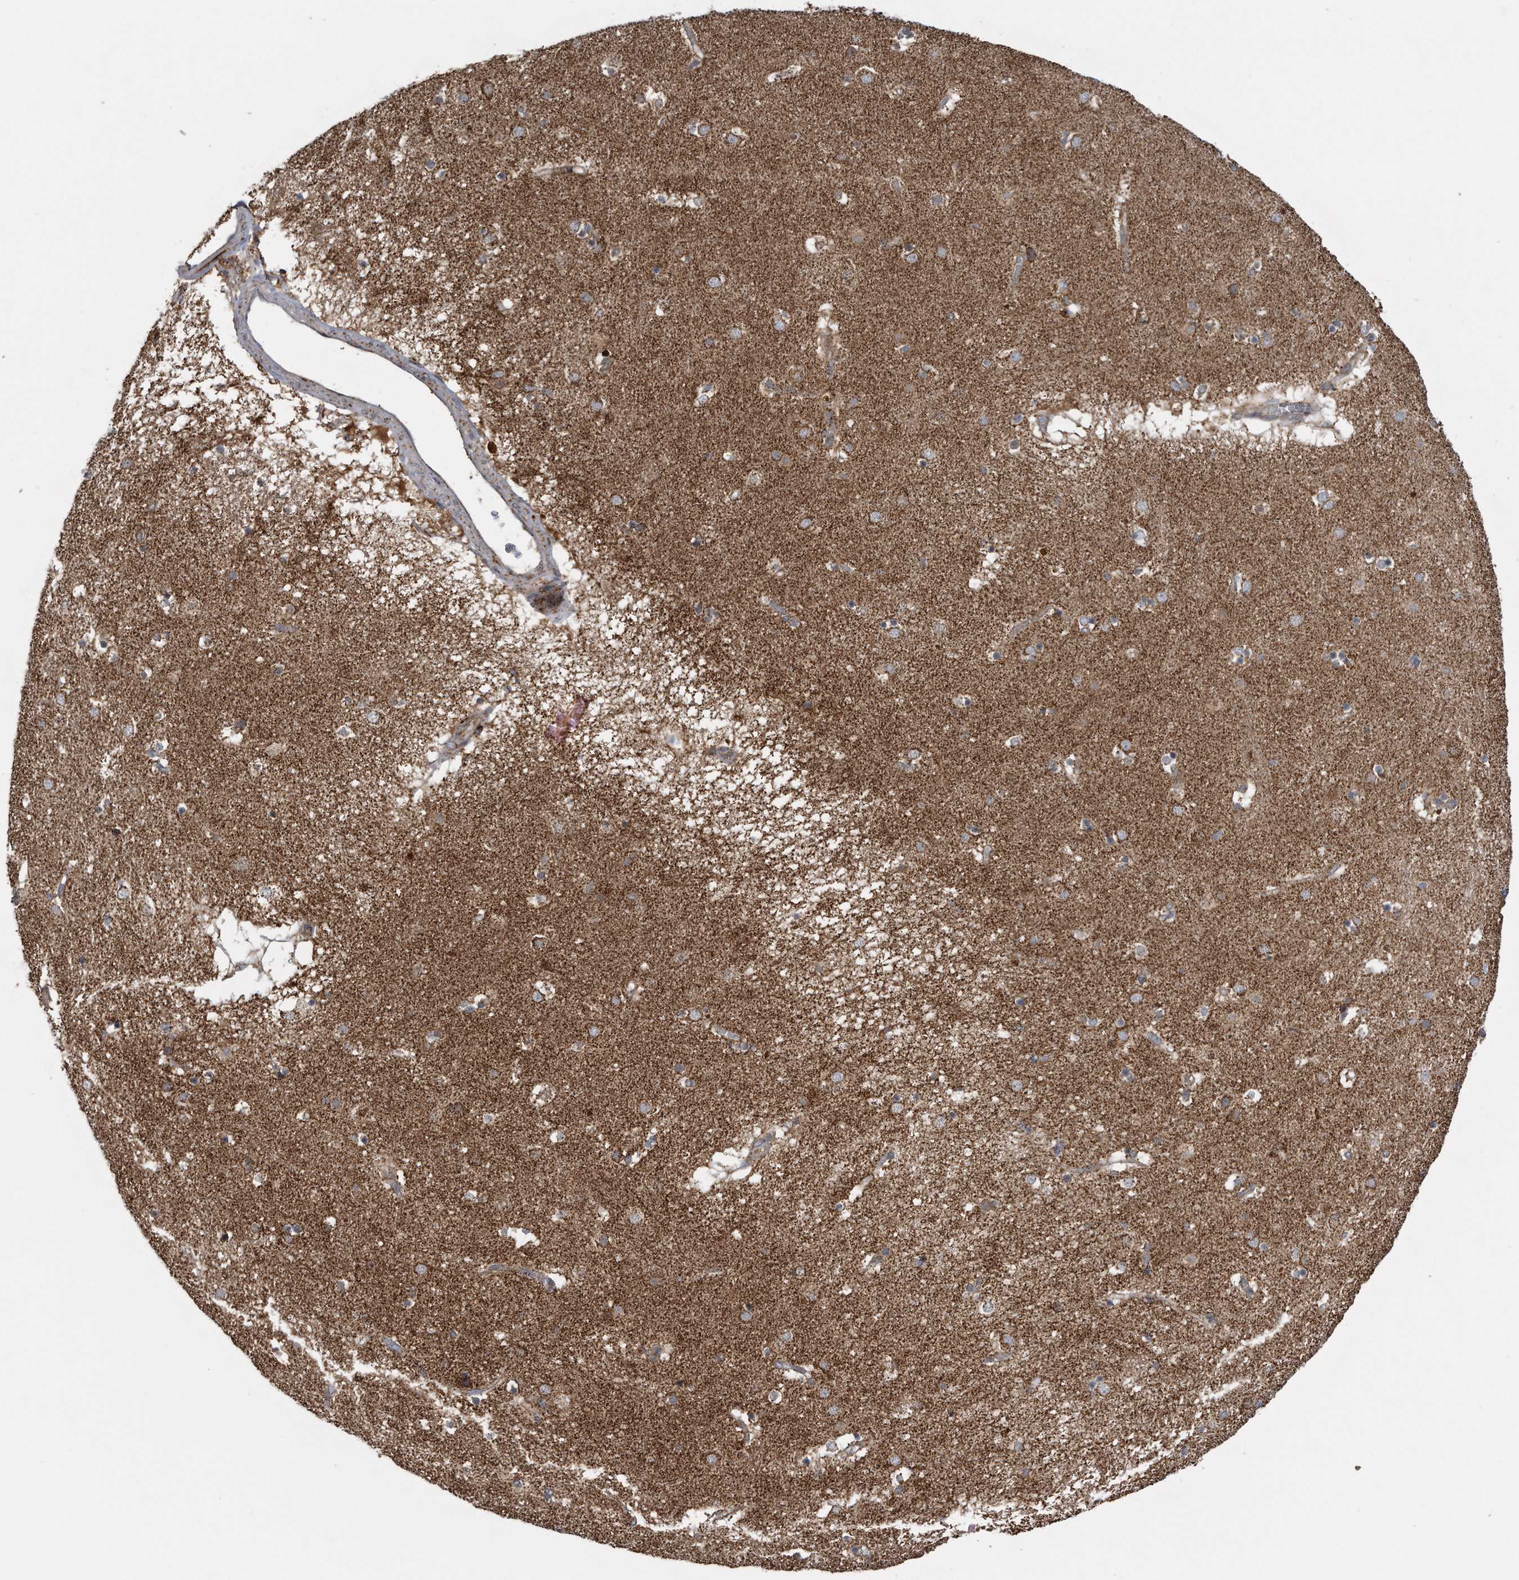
{"staining": {"intensity": "moderate", "quantity": "25%-75%", "location": "cytoplasmic/membranous"}, "tissue": "caudate", "cell_type": "Glial cells", "image_type": "normal", "snomed": [{"axis": "morphology", "description": "Normal tissue, NOS"}, {"axis": "topography", "description": "Lateral ventricle wall"}], "caption": "Normal caudate was stained to show a protein in brown. There is medium levels of moderate cytoplasmic/membranous staining in about 25%-75% of glial cells.", "gene": "ALPK2", "patient": {"sex": "male", "age": 70}}